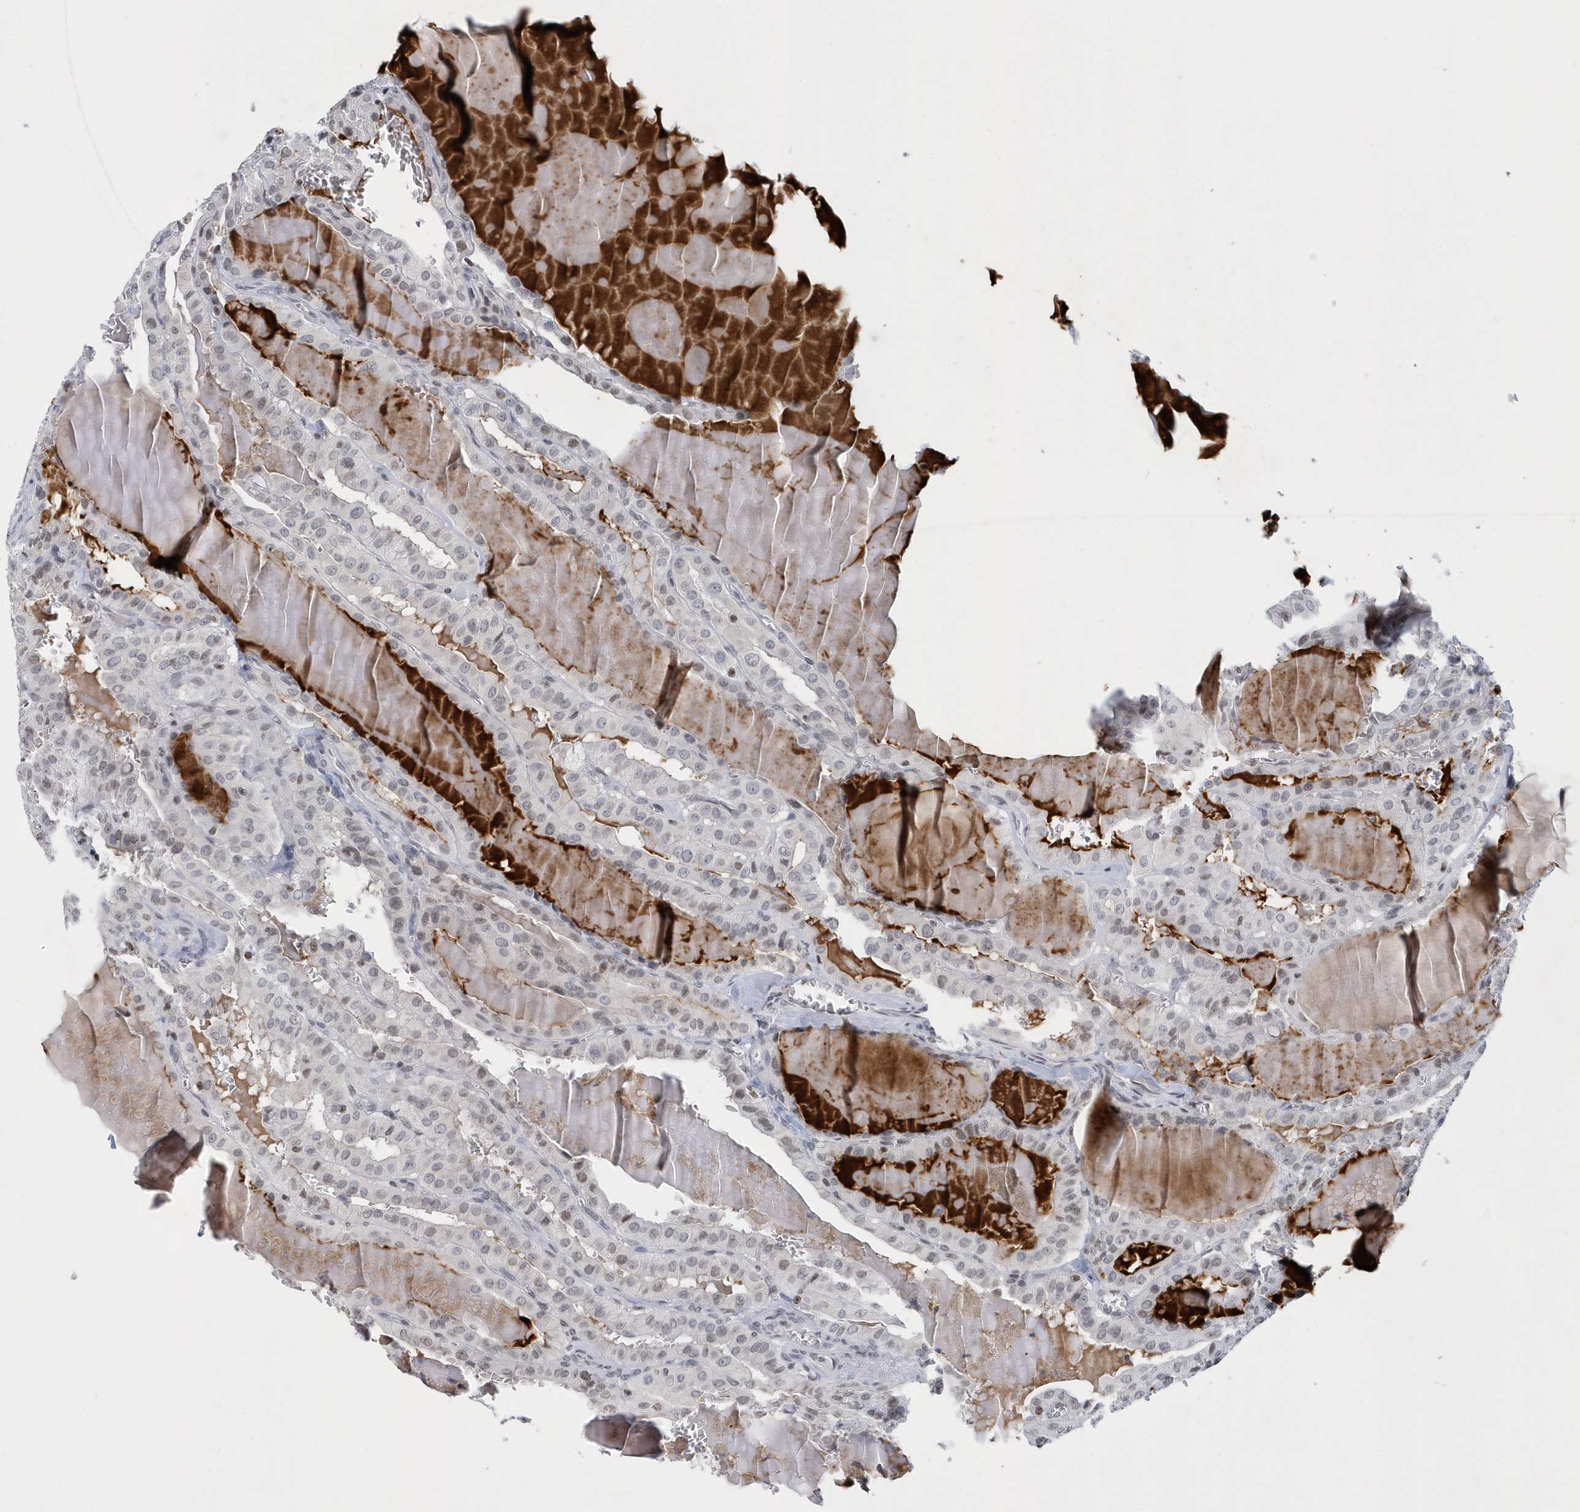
{"staining": {"intensity": "negative", "quantity": "none", "location": "none"}, "tissue": "thyroid cancer", "cell_type": "Tumor cells", "image_type": "cancer", "snomed": [{"axis": "morphology", "description": "Papillary adenocarcinoma, NOS"}, {"axis": "topography", "description": "Thyroid gland"}], "caption": "Immunohistochemistry of papillary adenocarcinoma (thyroid) exhibits no expression in tumor cells.", "gene": "VWA5B2", "patient": {"sex": "male", "age": 52}}